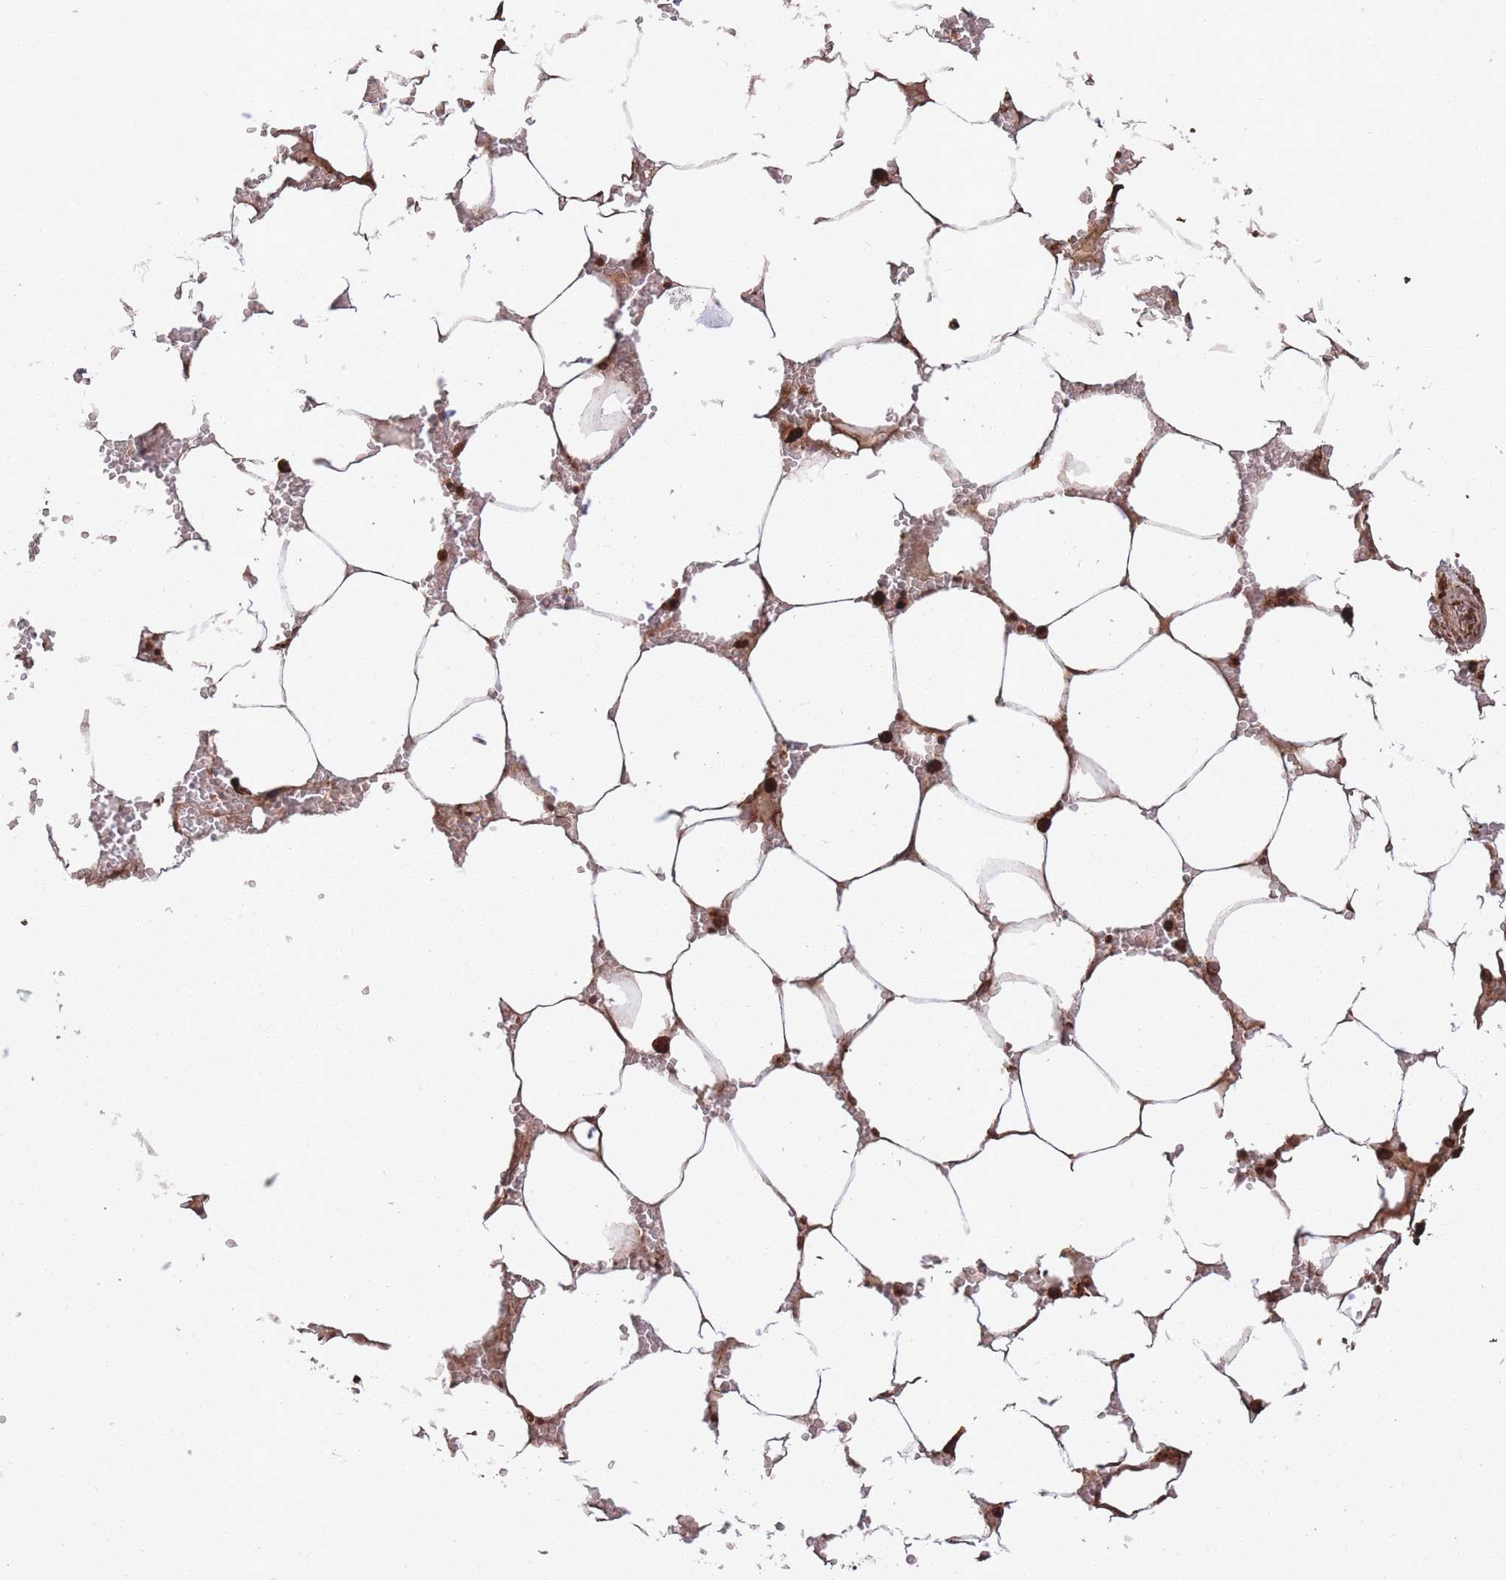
{"staining": {"intensity": "strong", "quantity": "25%-75%", "location": "cytoplasmic/membranous"}, "tissue": "bone marrow", "cell_type": "Hematopoietic cells", "image_type": "normal", "snomed": [{"axis": "morphology", "description": "Normal tissue, NOS"}, {"axis": "topography", "description": "Bone marrow"}], "caption": "Bone marrow stained with a brown dye reveals strong cytoplasmic/membranous positive expression in about 25%-75% of hematopoietic cells.", "gene": "ARL13B", "patient": {"sex": "male", "age": 70}}